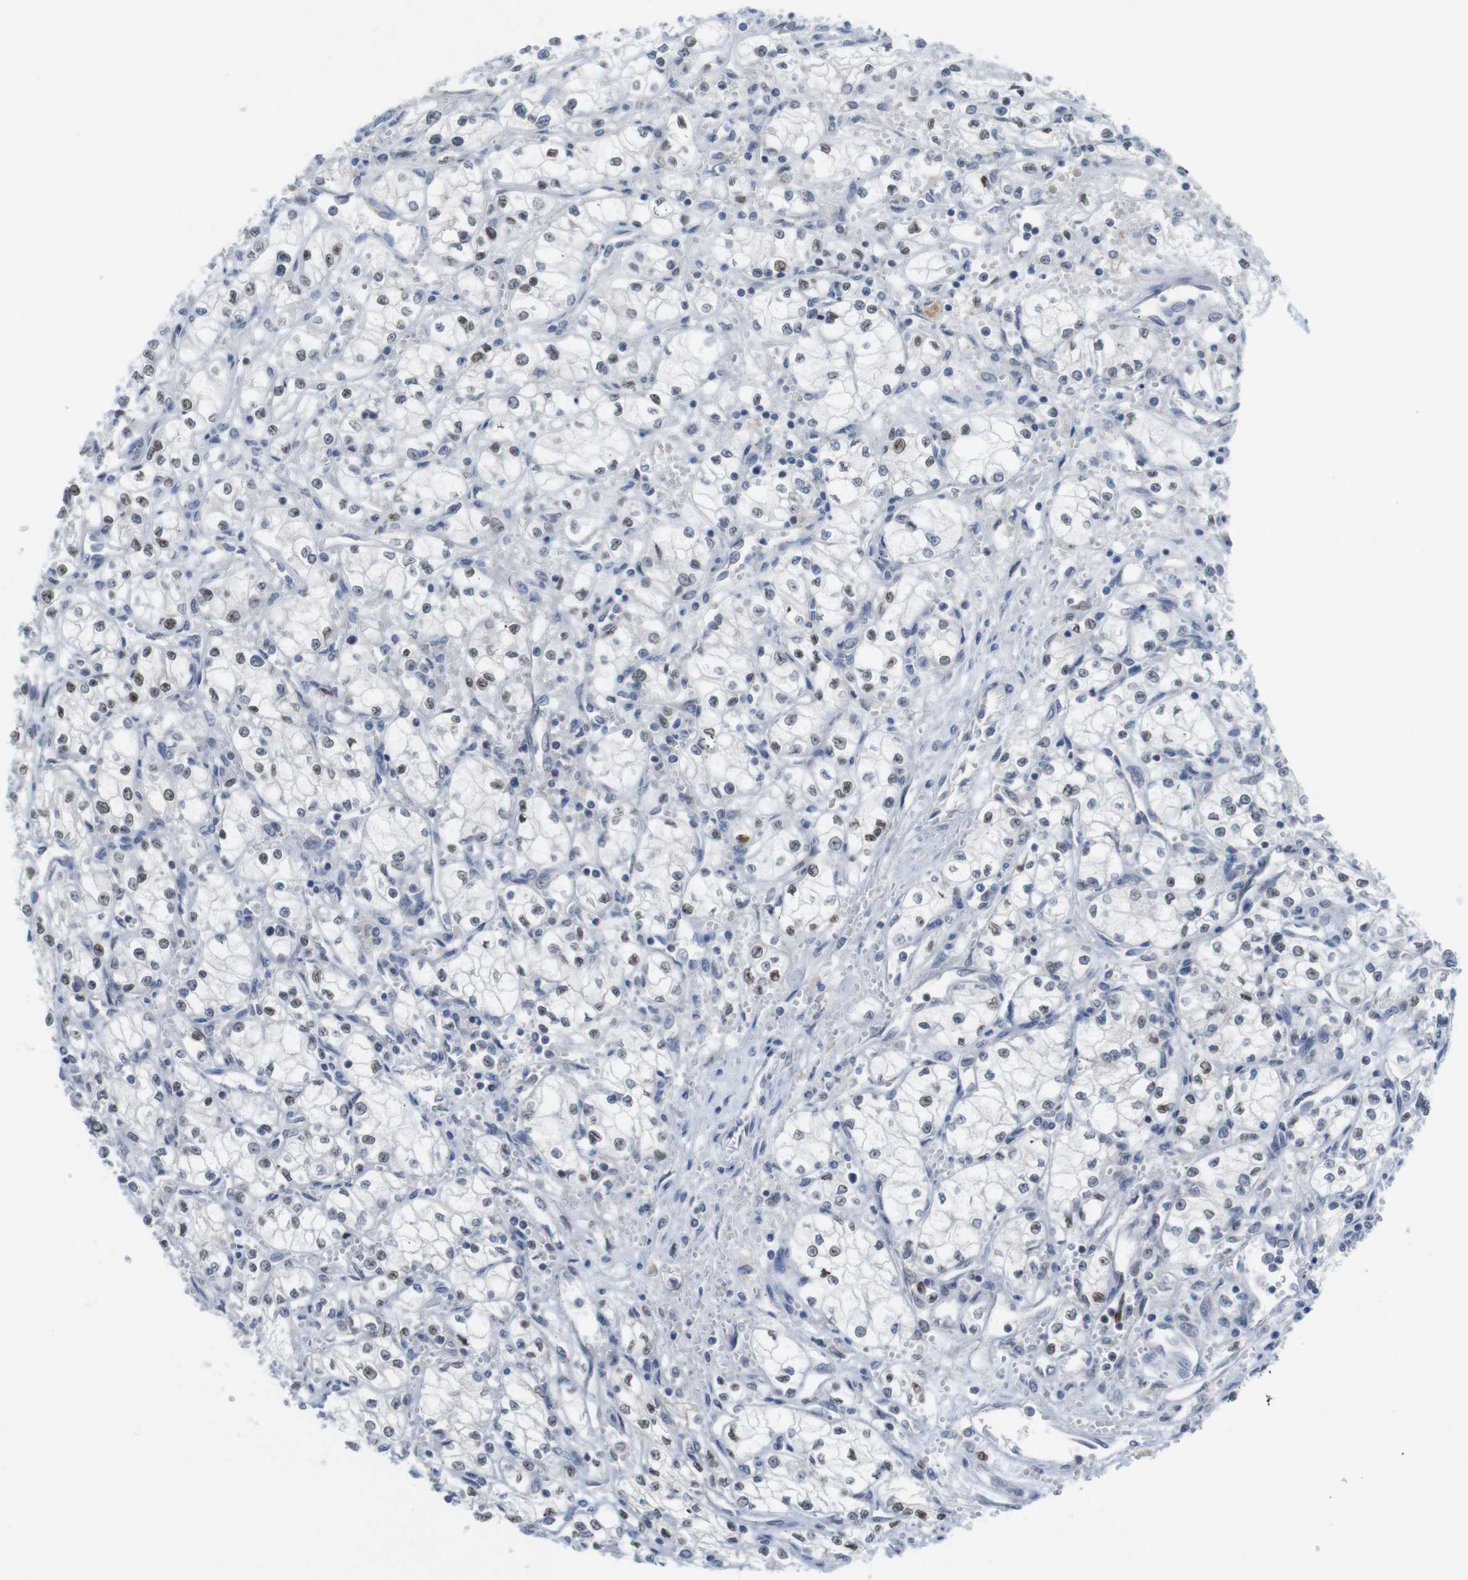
{"staining": {"intensity": "weak", "quantity": "25%-75%", "location": "nuclear"}, "tissue": "renal cancer", "cell_type": "Tumor cells", "image_type": "cancer", "snomed": [{"axis": "morphology", "description": "Normal tissue, NOS"}, {"axis": "morphology", "description": "Adenocarcinoma, NOS"}, {"axis": "topography", "description": "Kidney"}], "caption": "Tumor cells display low levels of weak nuclear staining in about 25%-75% of cells in renal cancer.", "gene": "RCC1", "patient": {"sex": "male", "age": 59}}